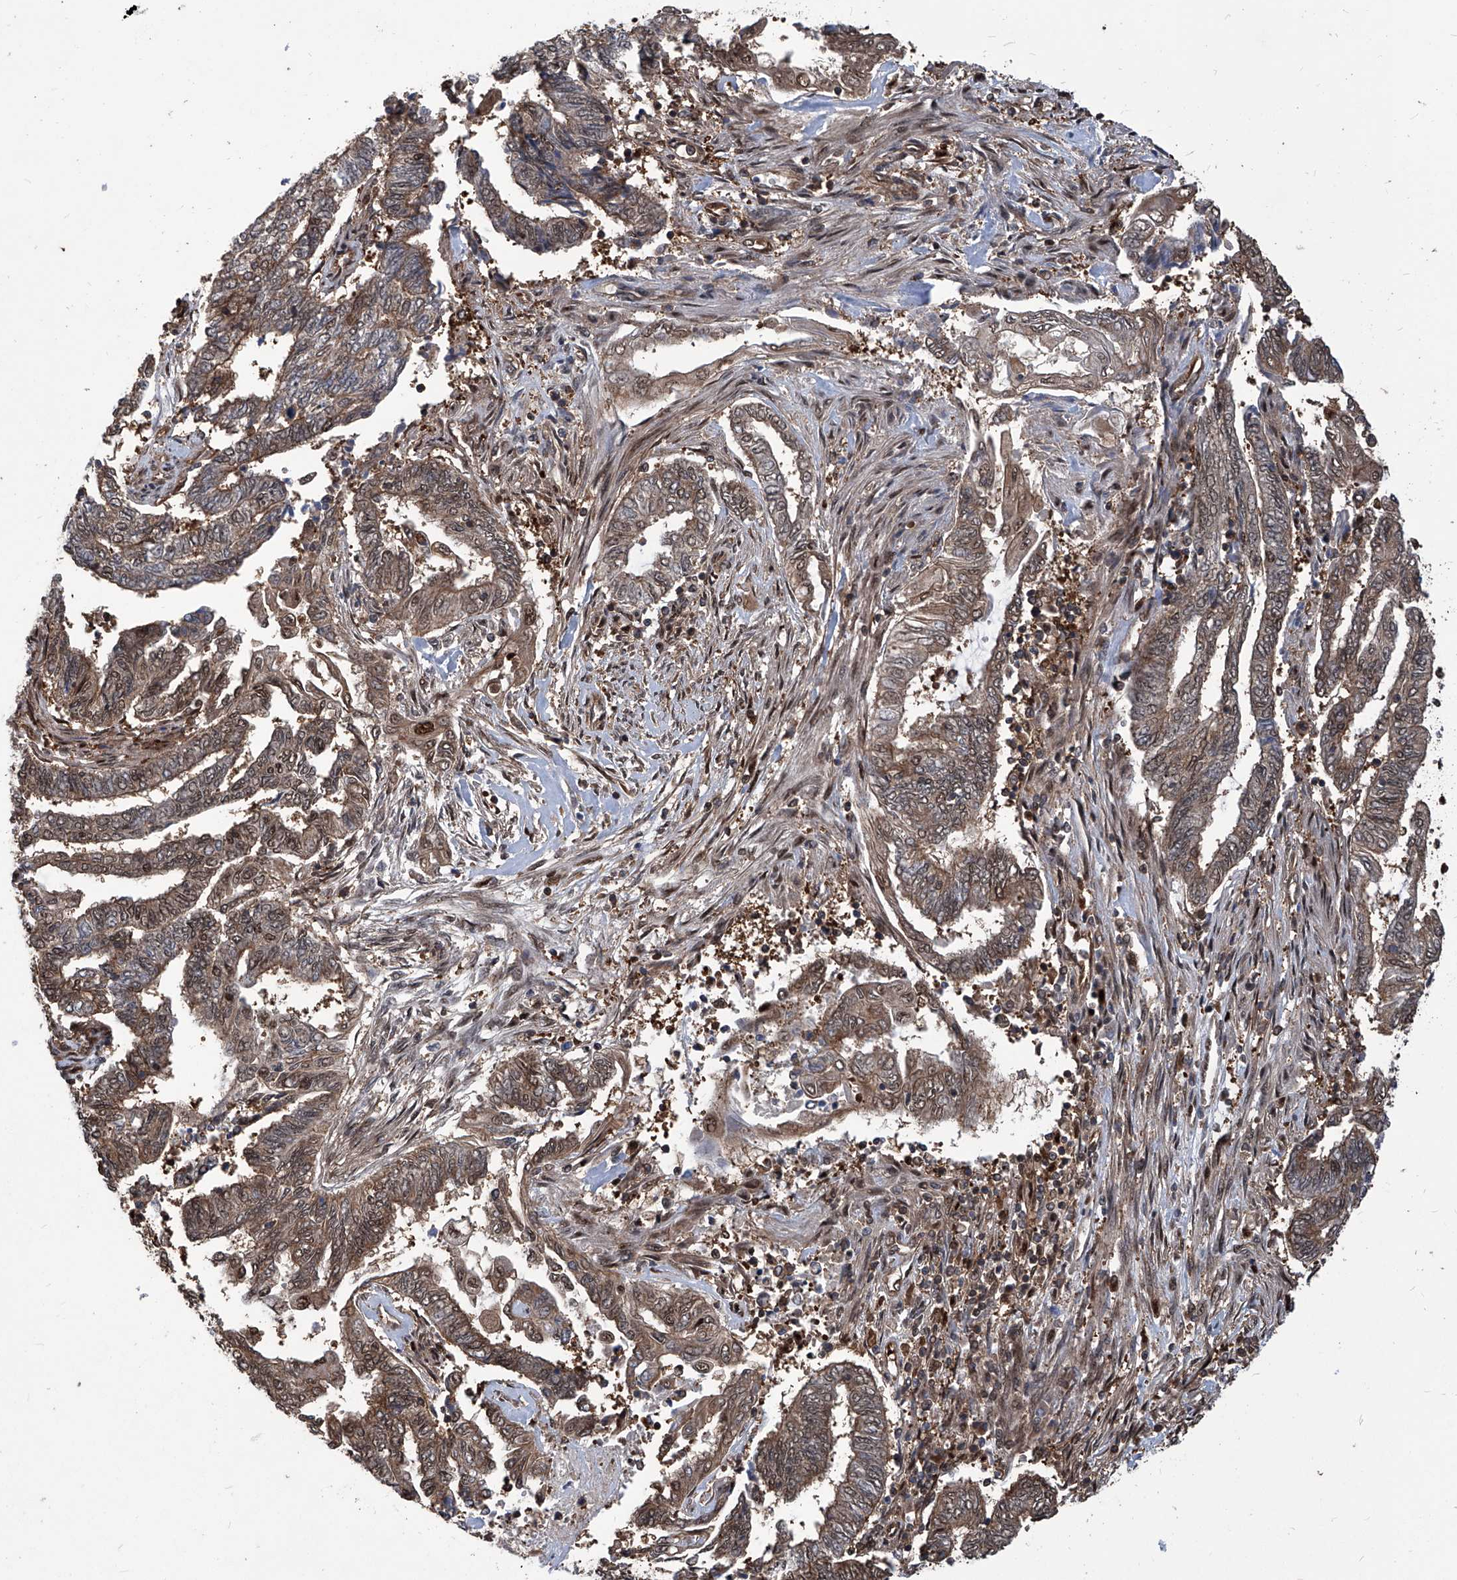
{"staining": {"intensity": "moderate", "quantity": ">75%", "location": "cytoplasmic/membranous,nuclear"}, "tissue": "endometrial cancer", "cell_type": "Tumor cells", "image_type": "cancer", "snomed": [{"axis": "morphology", "description": "Adenocarcinoma, NOS"}, {"axis": "topography", "description": "Uterus"}, {"axis": "topography", "description": "Endometrium"}], "caption": "Protein staining by IHC demonstrates moderate cytoplasmic/membranous and nuclear positivity in approximately >75% of tumor cells in endometrial adenocarcinoma.", "gene": "PSMB1", "patient": {"sex": "female", "age": 70}}